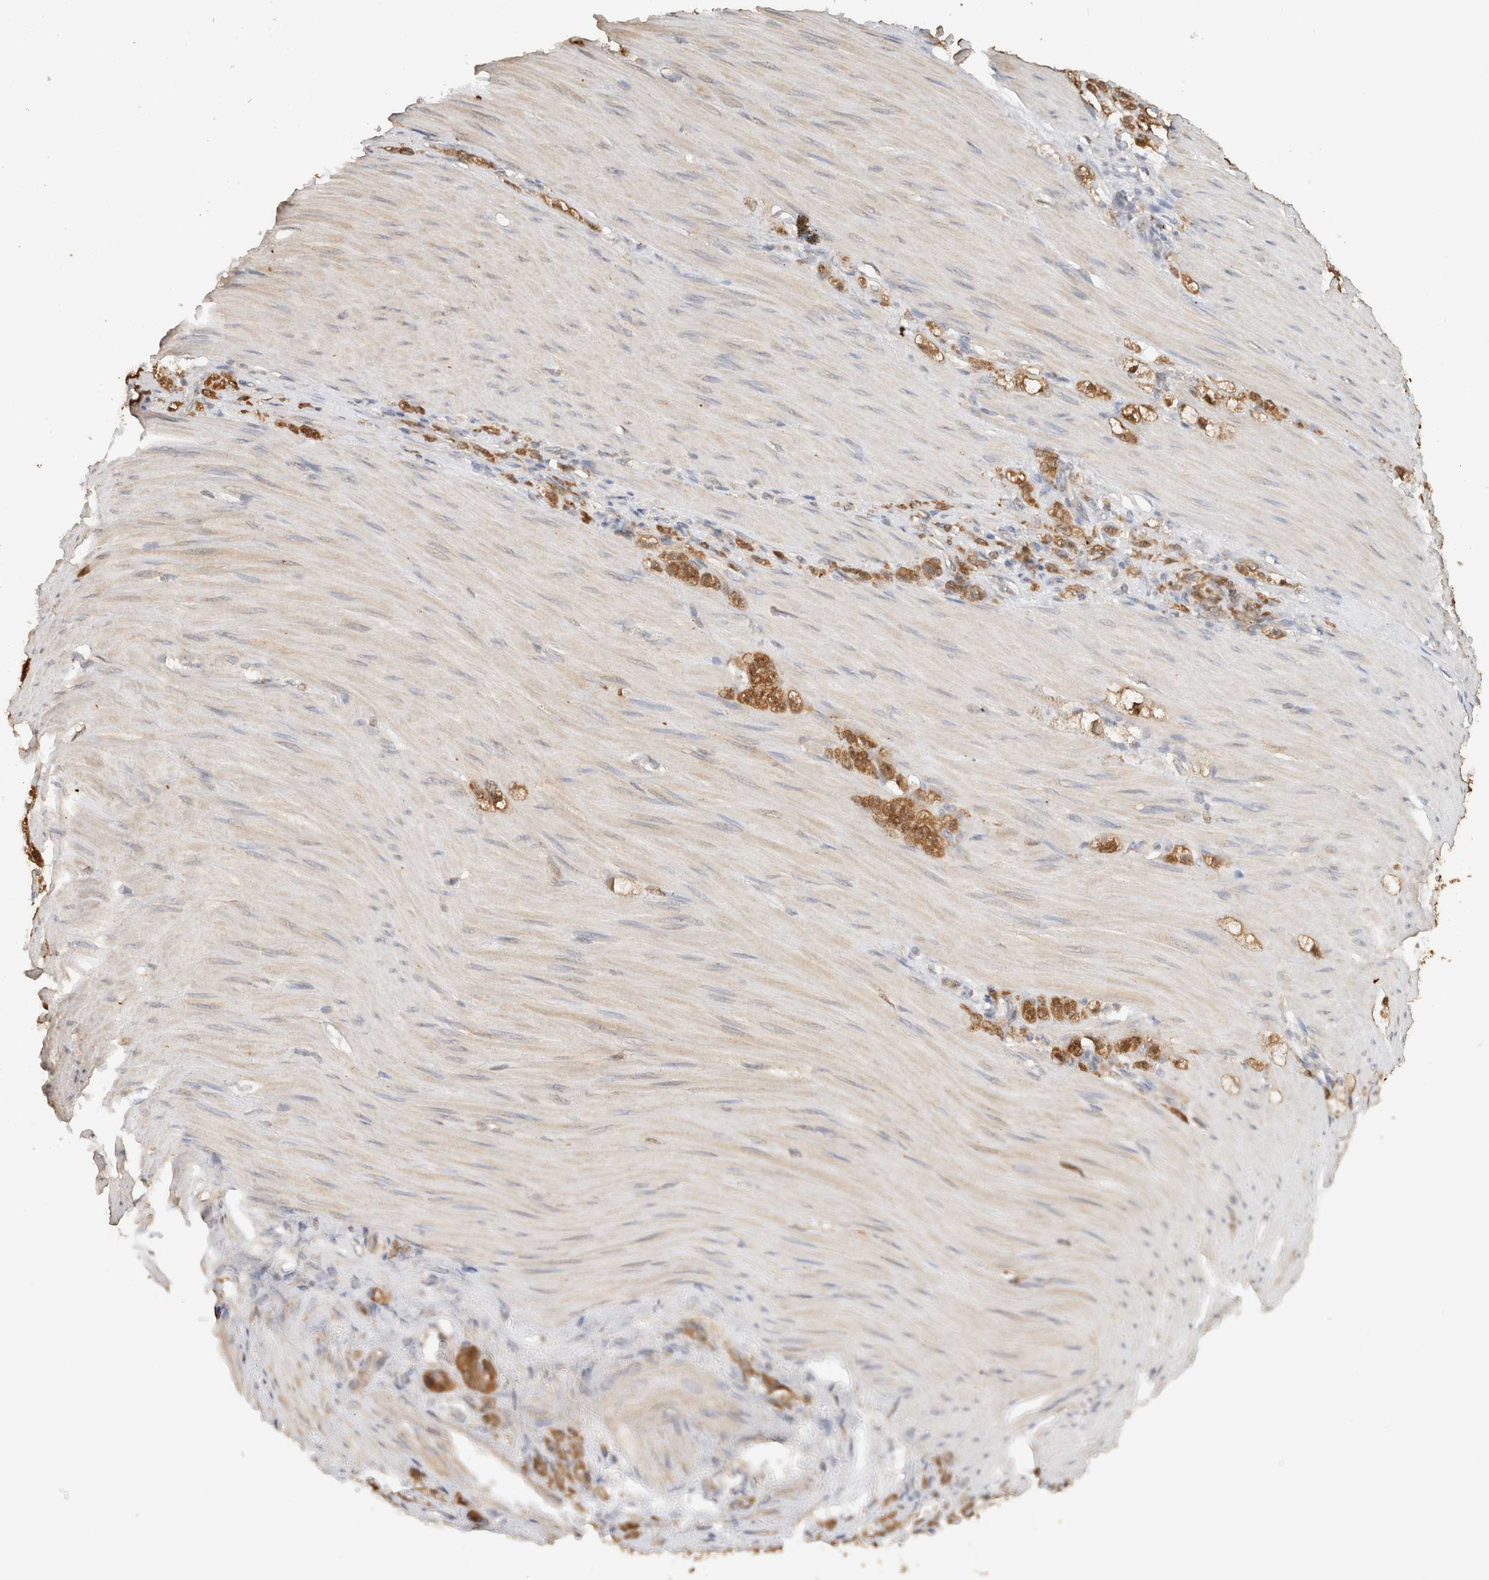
{"staining": {"intensity": "moderate", "quantity": ">75%", "location": "cytoplasmic/membranous"}, "tissue": "stomach cancer", "cell_type": "Tumor cells", "image_type": "cancer", "snomed": [{"axis": "morphology", "description": "Normal tissue, NOS"}, {"axis": "morphology", "description": "Adenocarcinoma, NOS"}, {"axis": "topography", "description": "Stomach"}], "caption": "Protein staining of stomach adenocarcinoma tissue reveals moderate cytoplasmic/membranous expression in approximately >75% of tumor cells.", "gene": "CA13", "patient": {"sex": "male", "age": 82}}